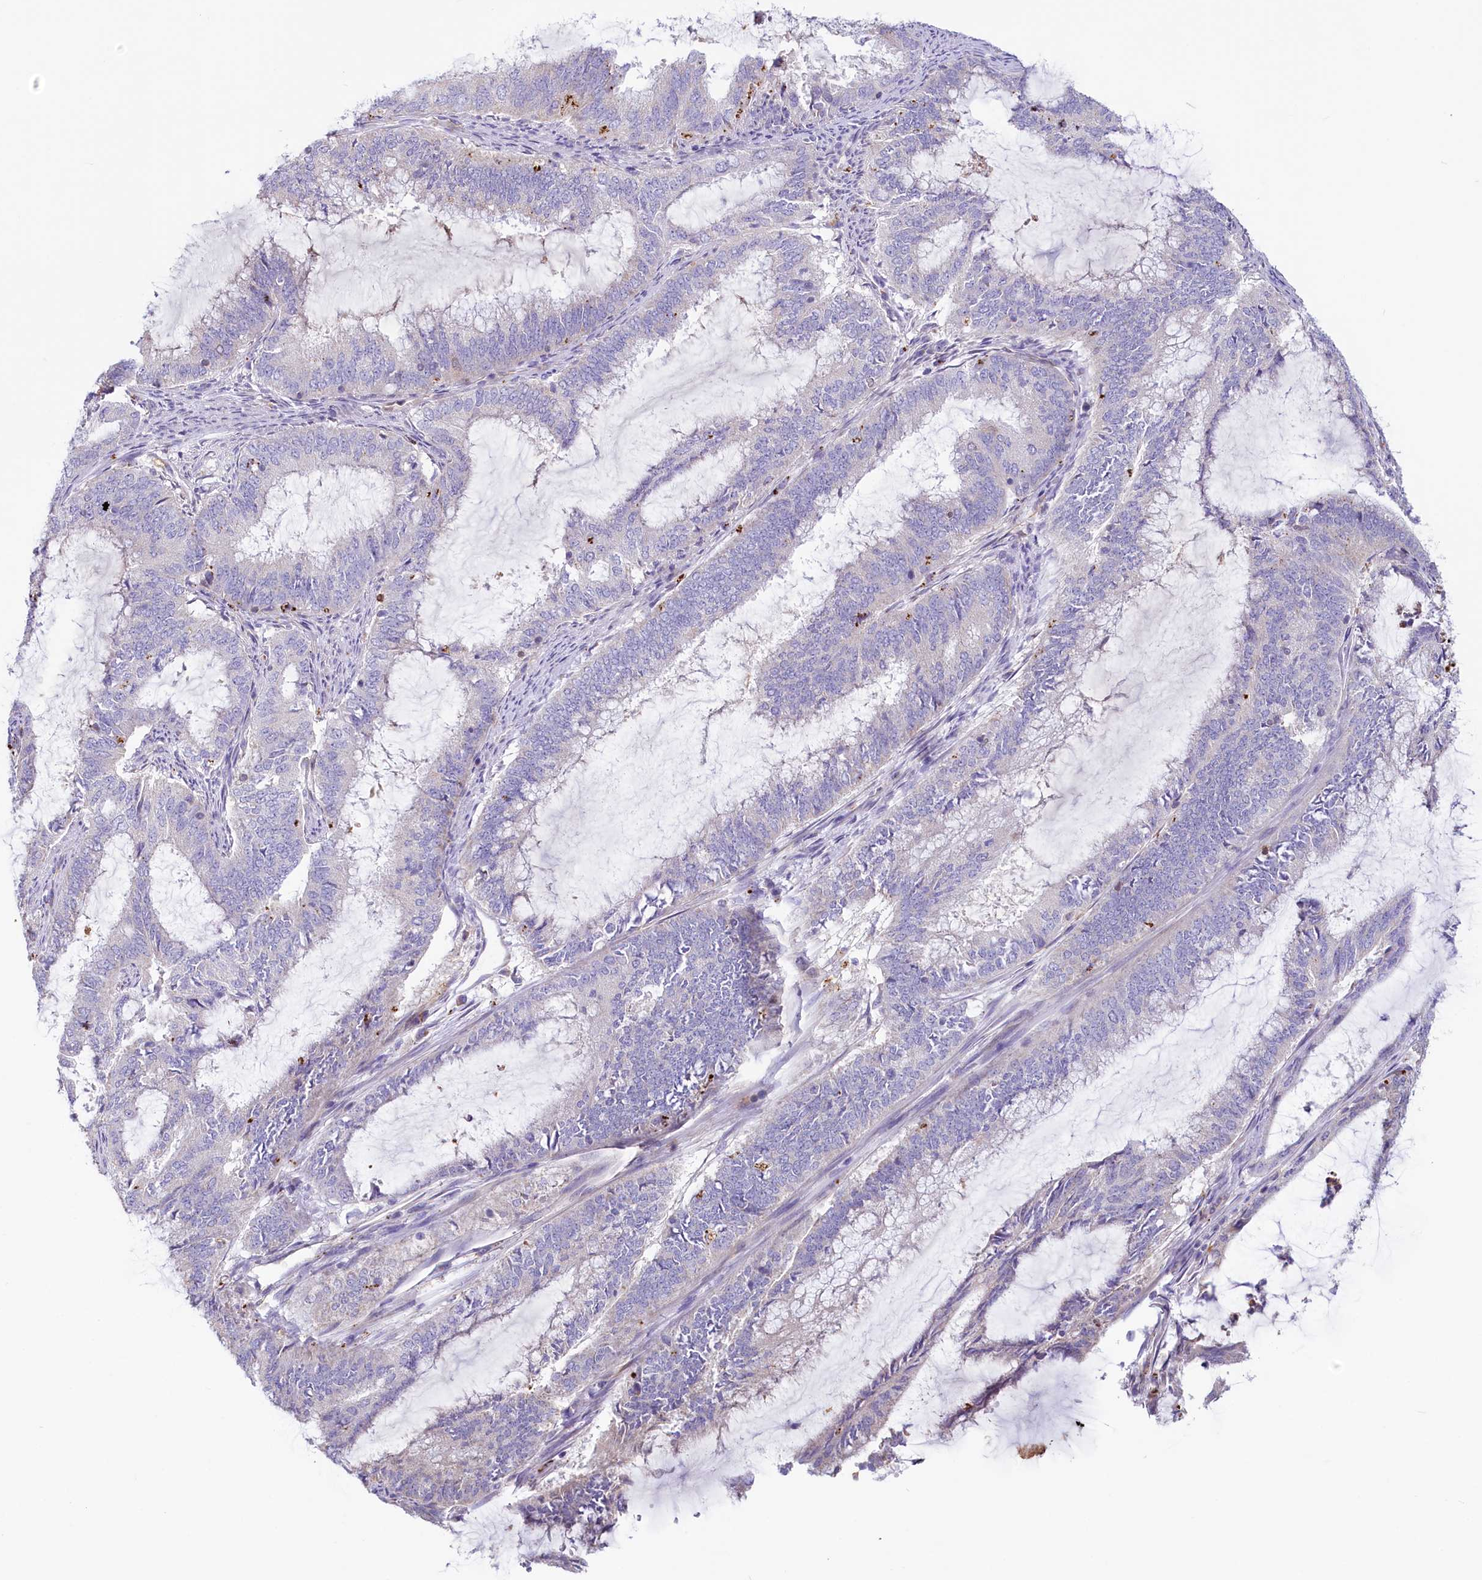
{"staining": {"intensity": "negative", "quantity": "none", "location": "none"}, "tissue": "endometrial cancer", "cell_type": "Tumor cells", "image_type": "cancer", "snomed": [{"axis": "morphology", "description": "Adenocarcinoma, NOS"}, {"axis": "topography", "description": "Endometrium"}], "caption": "Tumor cells are negative for brown protein staining in endometrial adenocarcinoma.", "gene": "LMOD3", "patient": {"sex": "female", "age": 51}}